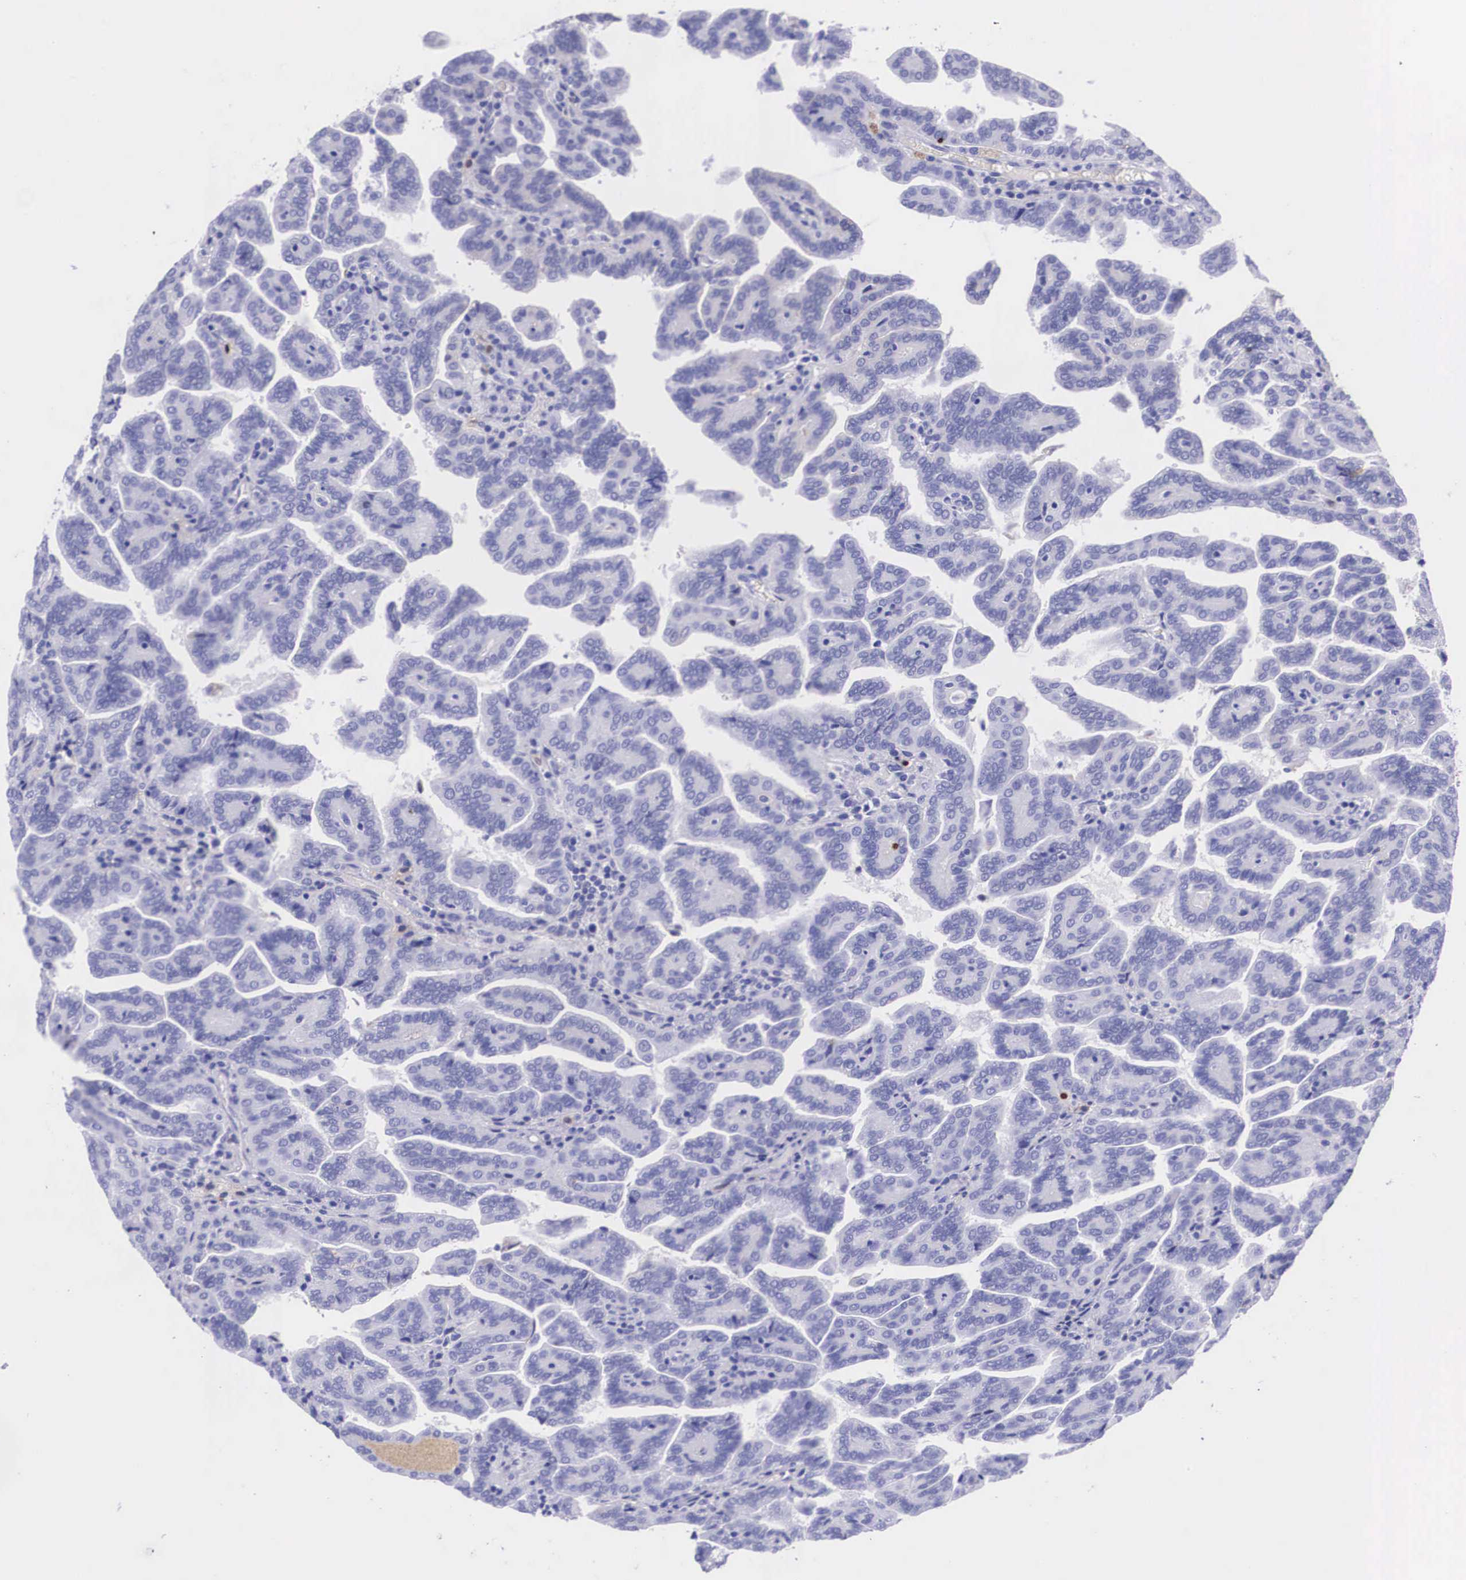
{"staining": {"intensity": "negative", "quantity": "none", "location": "none"}, "tissue": "renal cancer", "cell_type": "Tumor cells", "image_type": "cancer", "snomed": [{"axis": "morphology", "description": "Adenocarcinoma, NOS"}, {"axis": "topography", "description": "Kidney"}], "caption": "Renal cancer was stained to show a protein in brown. There is no significant expression in tumor cells.", "gene": "PLG", "patient": {"sex": "male", "age": 61}}